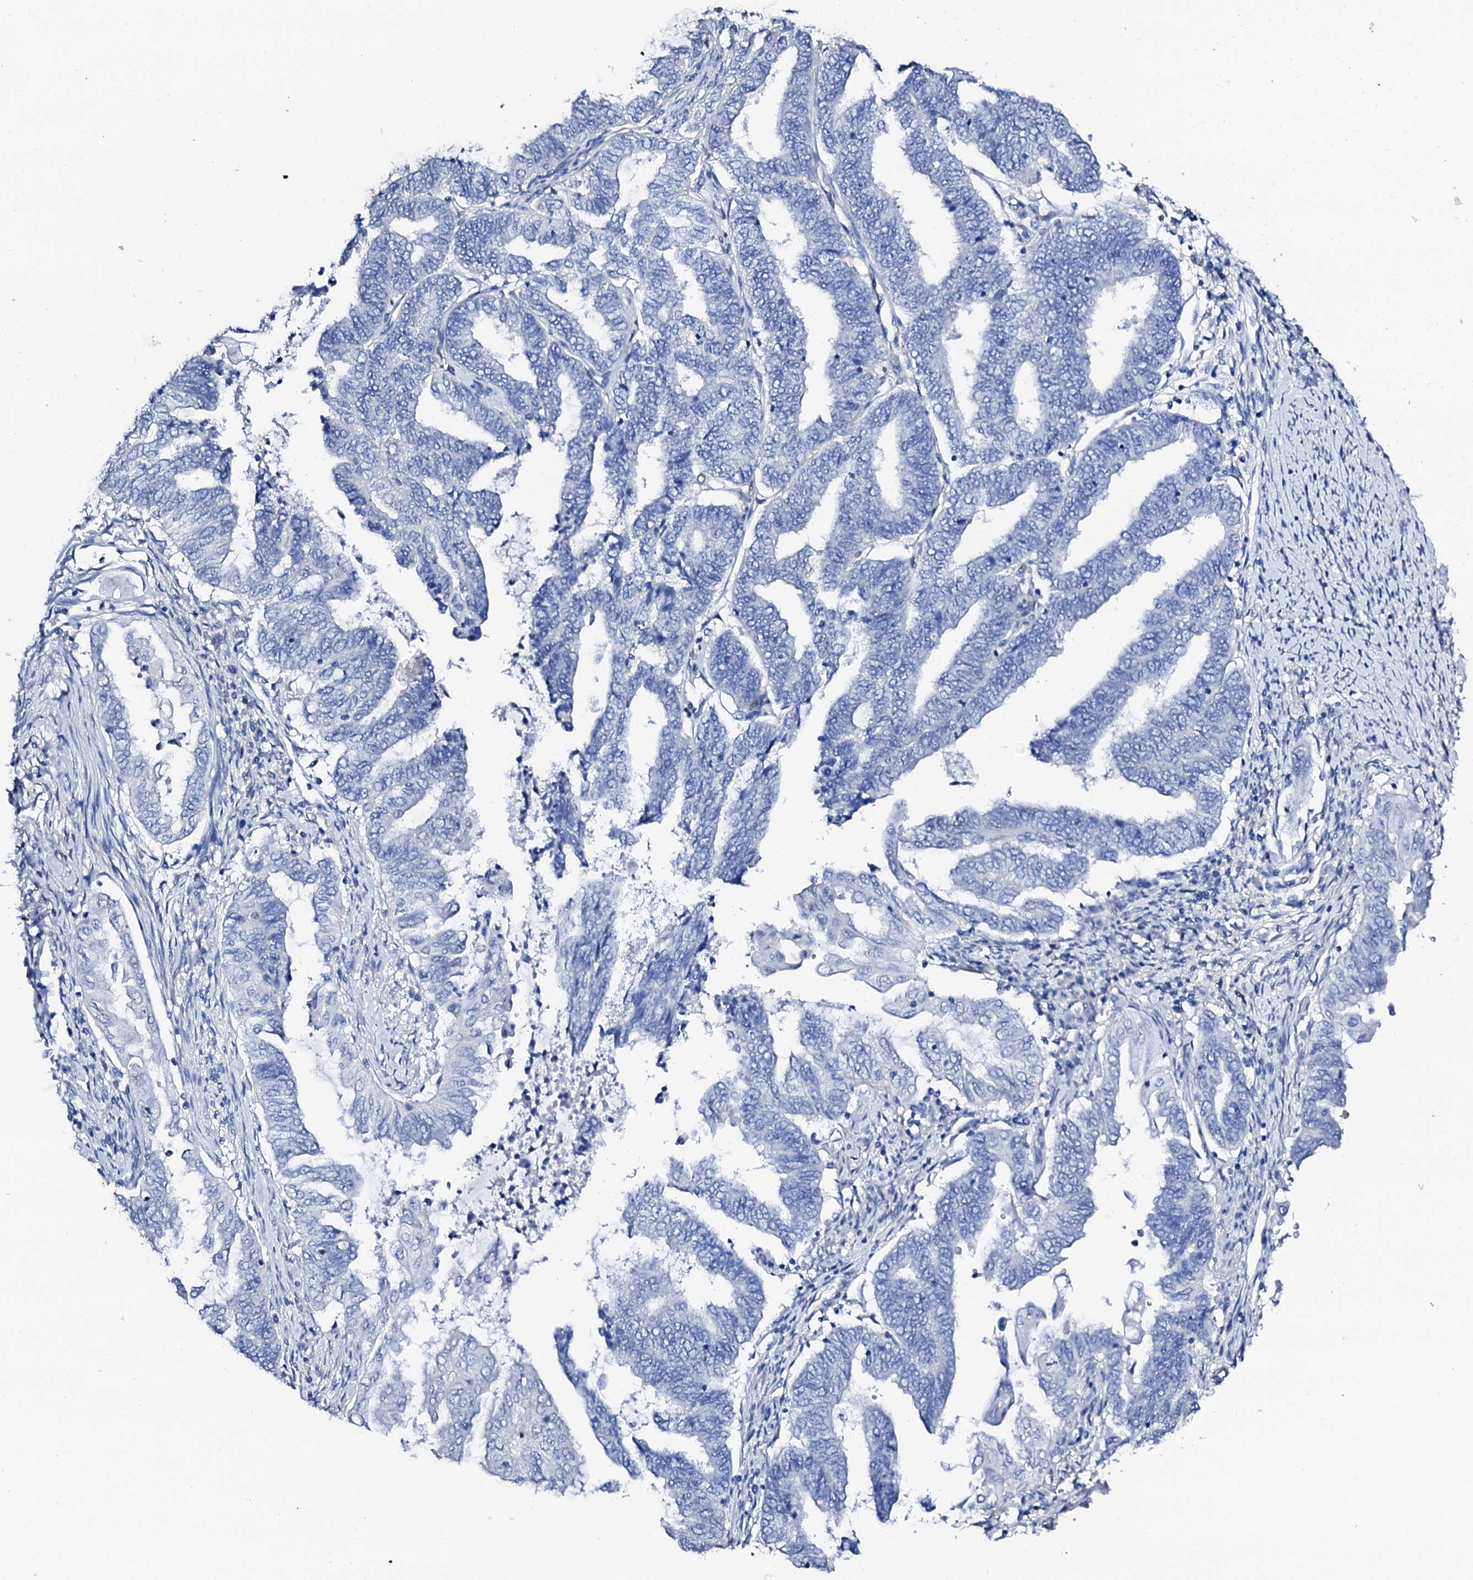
{"staining": {"intensity": "negative", "quantity": "none", "location": "none"}, "tissue": "endometrial cancer", "cell_type": "Tumor cells", "image_type": "cancer", "snomed": [{"axis": "morphology", "description": "Adenocarcinoma, NOS"}, {"axis": "topography", "description": "Uterus"}, {"axis": "topography", "description": "Endometrium"}], "caption": "DAB (3,3'-diaminobenzidine) immunohistochemical staining of human endometrial adenocarcinoma reveals no significant expression in tumor cells.", "gene": "NRIP2", "patient": {"sex": "female", "age": 70}}